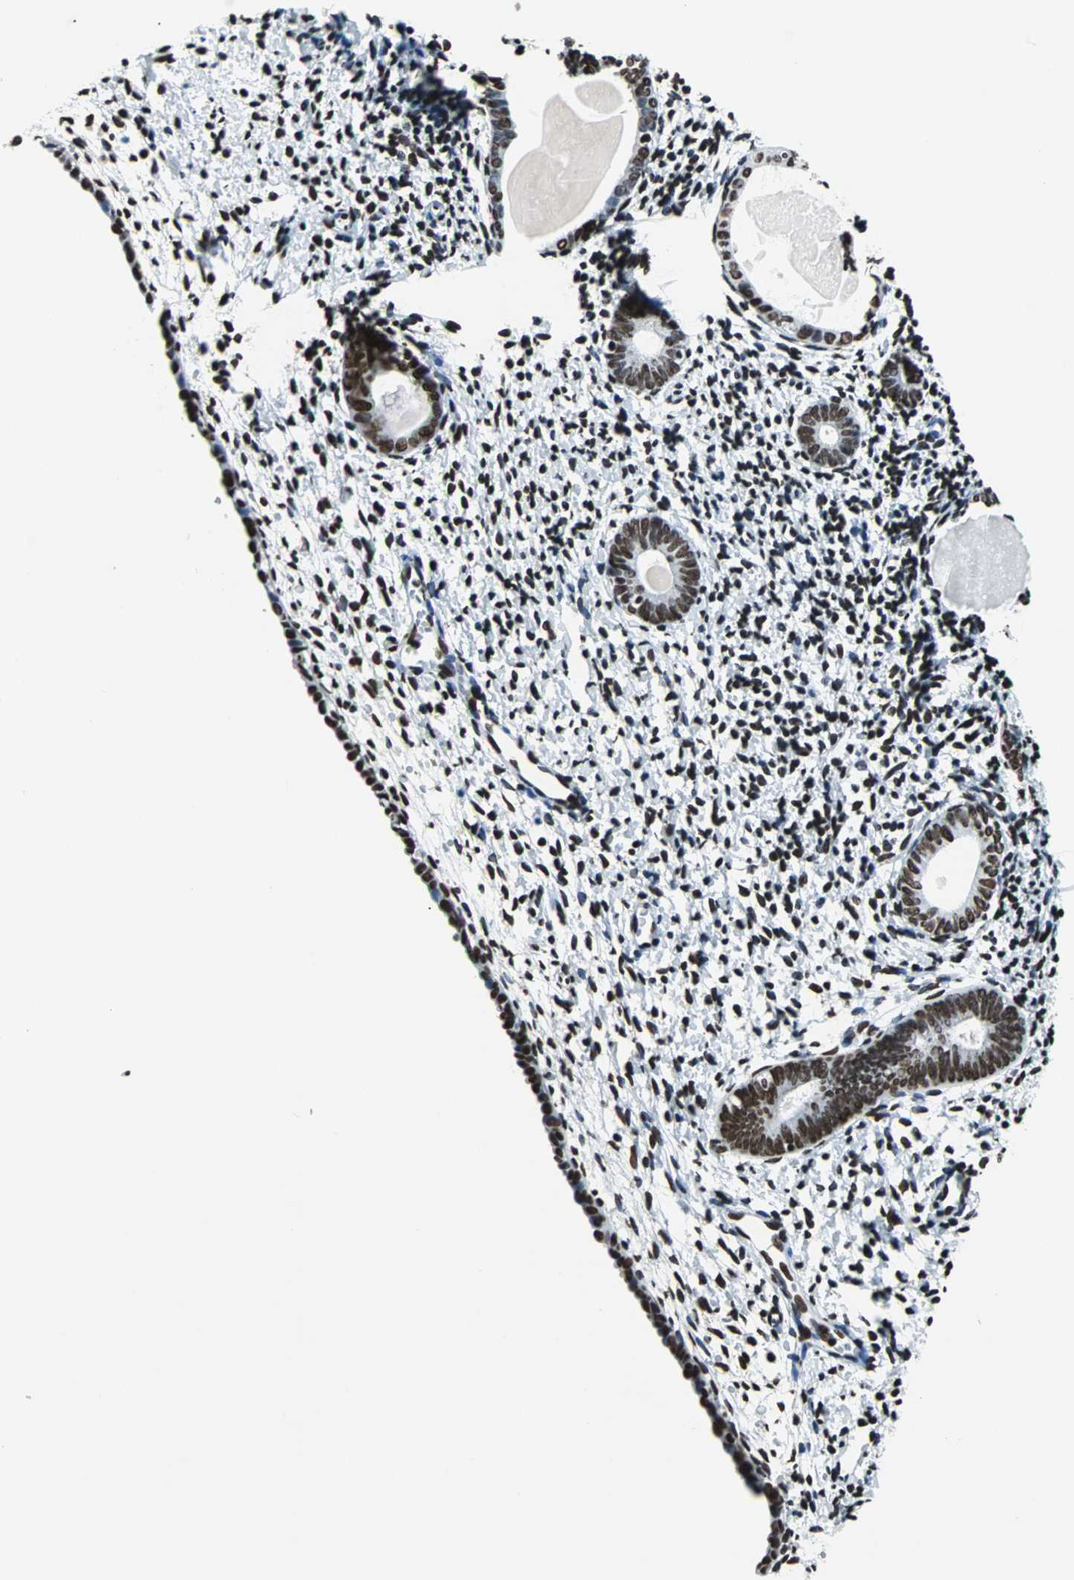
{"staining": {"intensity": "strong", "quantity": ">75%", "location": "nuclear"}, "tissue": "endometrium", "cell_type": "Cells in endometrial stroma", "image_type": "normal", "snomed": [{"axis": "morphology", "description": "Normal tissue, NOS"}, {"axis": "topography", "description": "Endometrium"}], "caption": "Immunohistochemical staining of benign endometrium shows >75% levels of strong nuclear protein expression in about >75% of cells in endometrial stroma. Nuclei are stained in blue.", "gene": "FUBP1", "patient": {"sex": "female", "age": 71}}